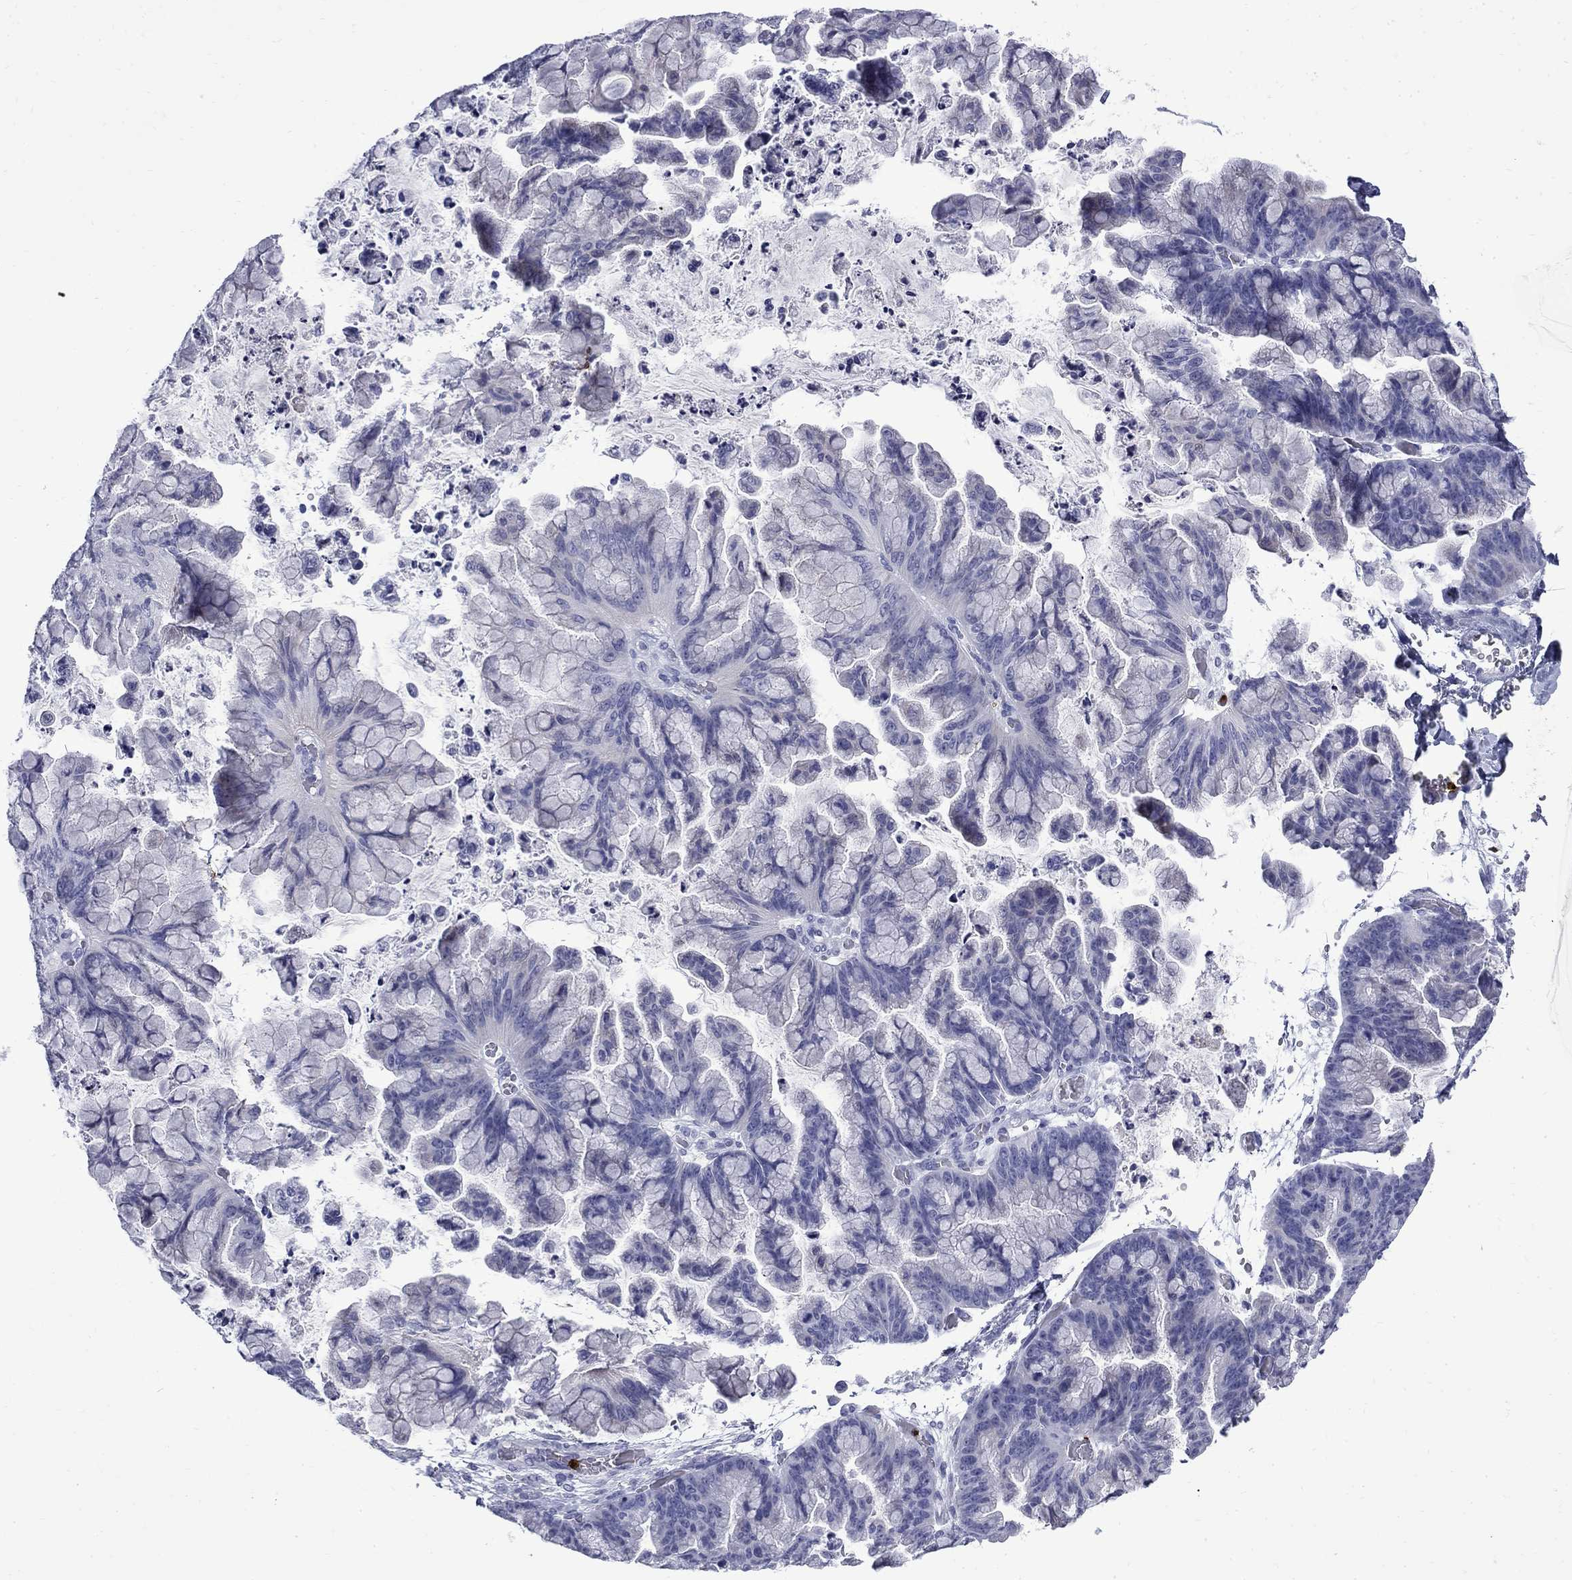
{"staining": {"intensity": "negative", "quantity": "none", "location": "none"}, "tissue": "ovarian cancer", "cell_type": "Tumor cells", "image_type": "cancer", "snomed": [{"axis": "morphology", "description": "Cystadenocarcinoma, mucinous, NOS"}, {"axis": "topography", "description": "Ovary"}], "caption": "Immunohistochemistry (IHC) image of neoplastic tissue: mucinous cystadenocarcinoma (ovarian) stained with DAB (3,3'-diaminobenzidine) exhibits no significant protein staining in tumor cells.", "gene": "TRIM29", "patient": {"sex": "female", "age": 67}}